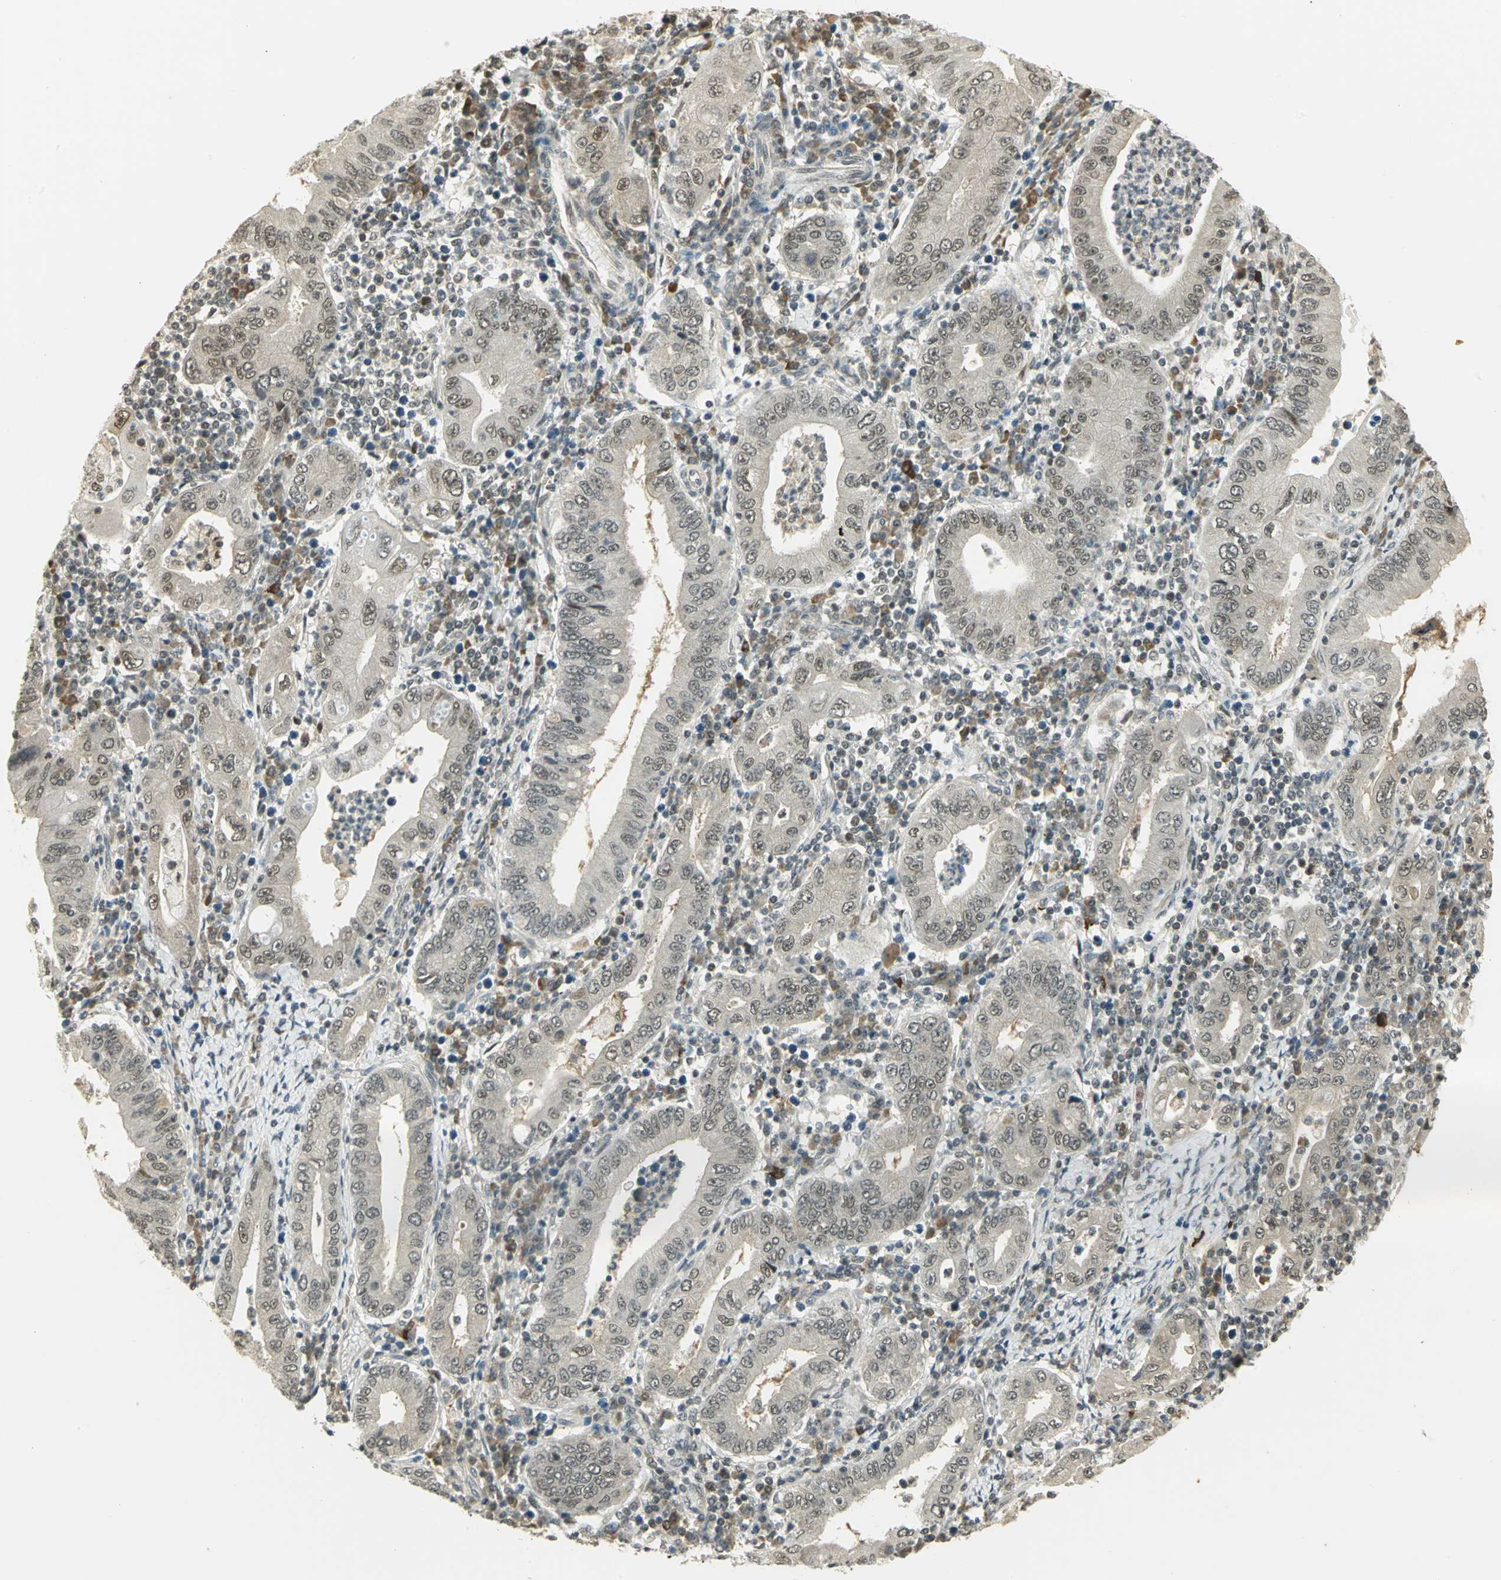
{"staining": {"intensity": "weak", "quantity": "25%-75%", "location": "nuclear"}, "tissue": "stomach cancer", "cell_type": "Tumor cells", "image_type": "cancer", "snomed": [{"axis": "morphology", "description": "Normal tissue, NOS"}, {"axis": "morphology", "description": "Adenocarcinoma, NOS"}, {"axis": "topography", "description": "Esophagus"}, {"axis": "topography", "description": "Stomach, upper"}, {"axis": "topography", "description": "Peripheral nerve tissue"}], "caption": "IHC micrograph of human stomach cancer (adenocarcinoma) stained for a protein (brown), which exhibits low levels of weak nuclear staining in about 25%-75% of tumor cells.", "gene": "CDC34", "patient": {"sex": "male", "age": 62}}